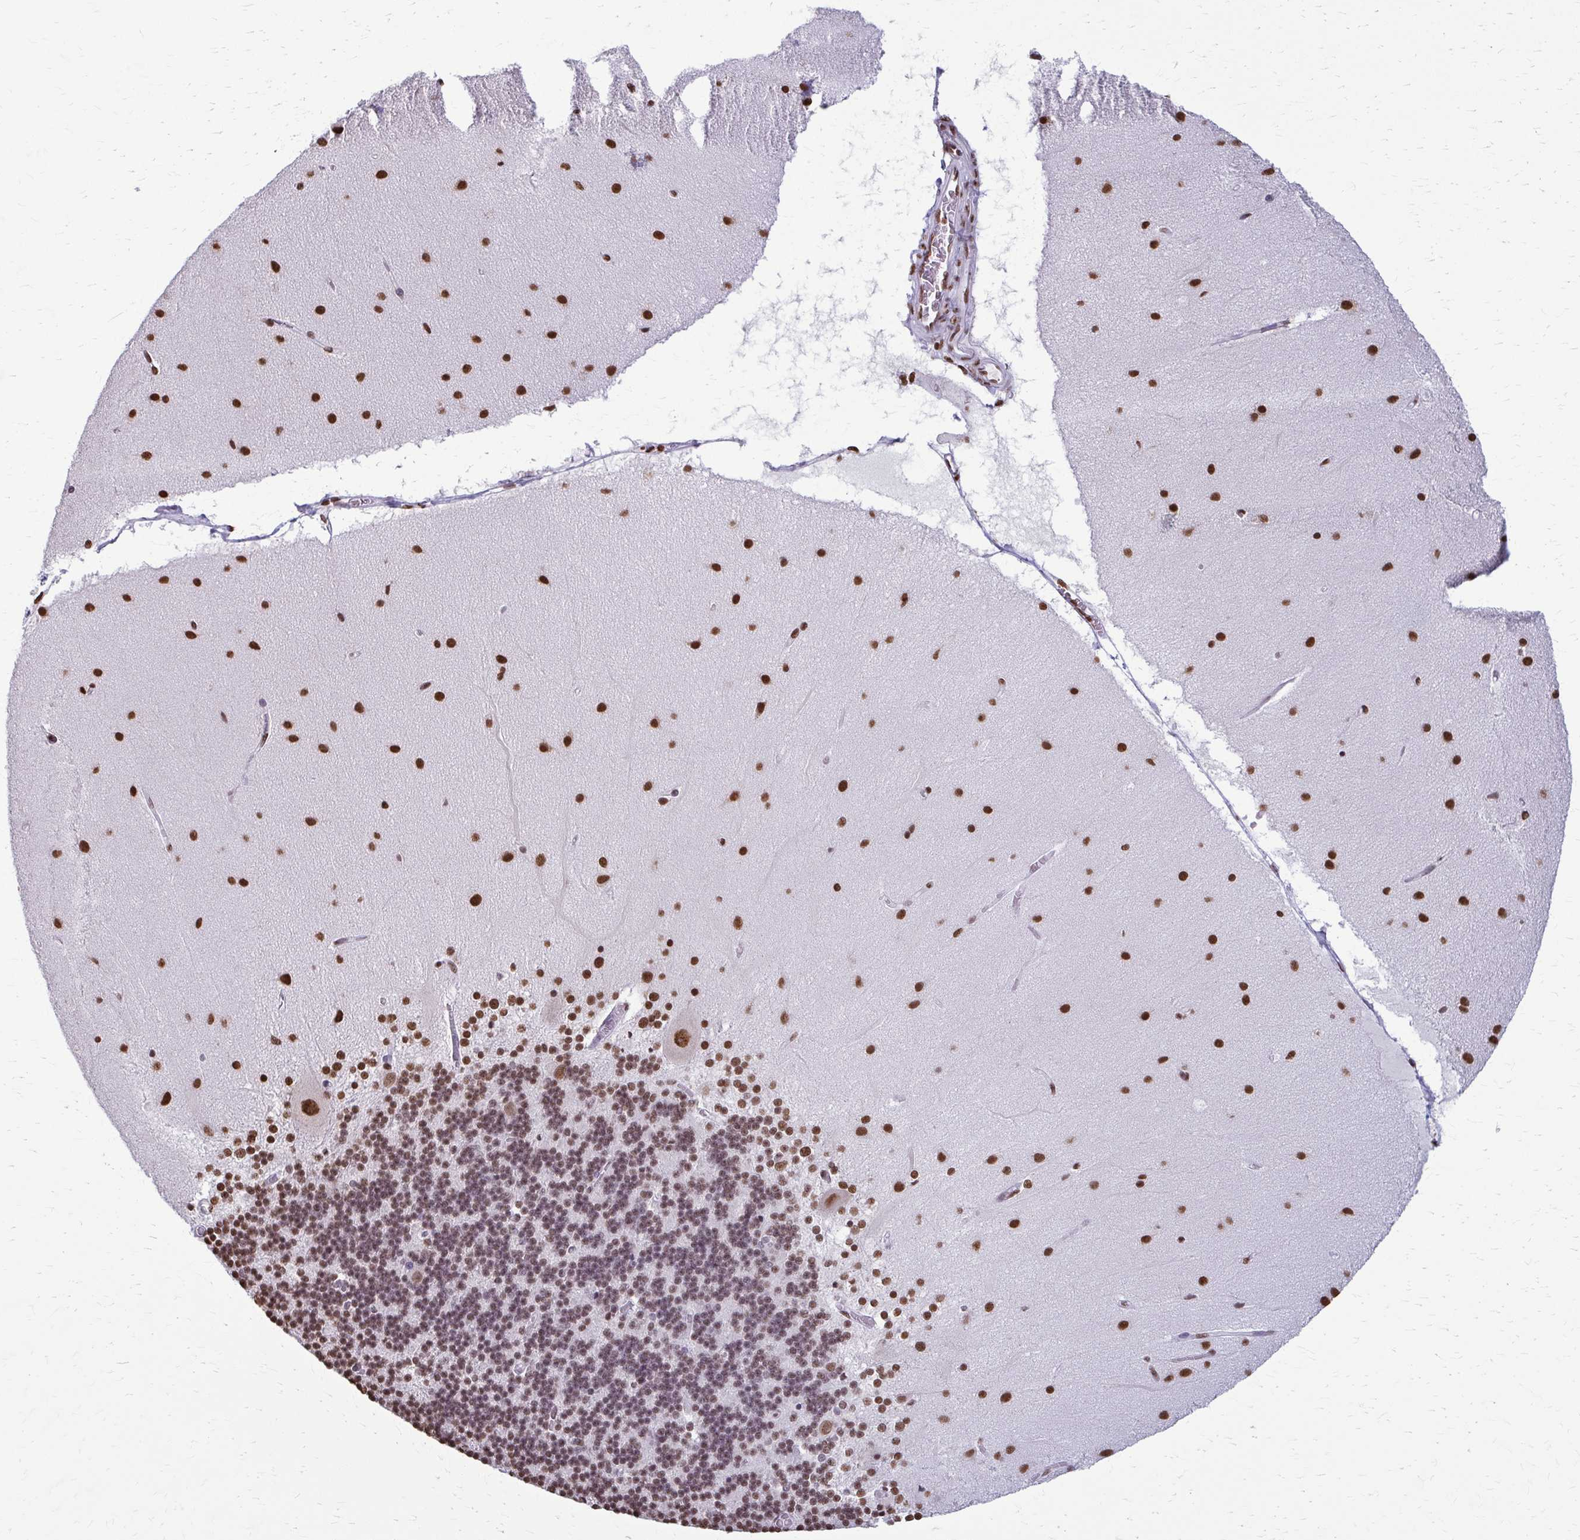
{"staining": {"intensity": "moderate", "quantity": "25%-75%", "location": "nuclear"}, "tissue": "cerebellum", "cell_type": "Cells in granular layer", "image_type": "normal", "snomed": [{"axis": "morphology", "description": "Normal tissue, NOS"}, {"axis": "topography", "description": "Cerebellum"}], "caption": "Cerebellum stained with immunohistochemistry reveals moderate nuclear positivity in approximately 25%-75% of cells in granular layer. The staining was performed using DAB, with brown indicating positive protein expression. Nuclei are stained blue with hematoxylin.", "gene": "SNRPA", "patient": {"sex": "female", "age": 54}}